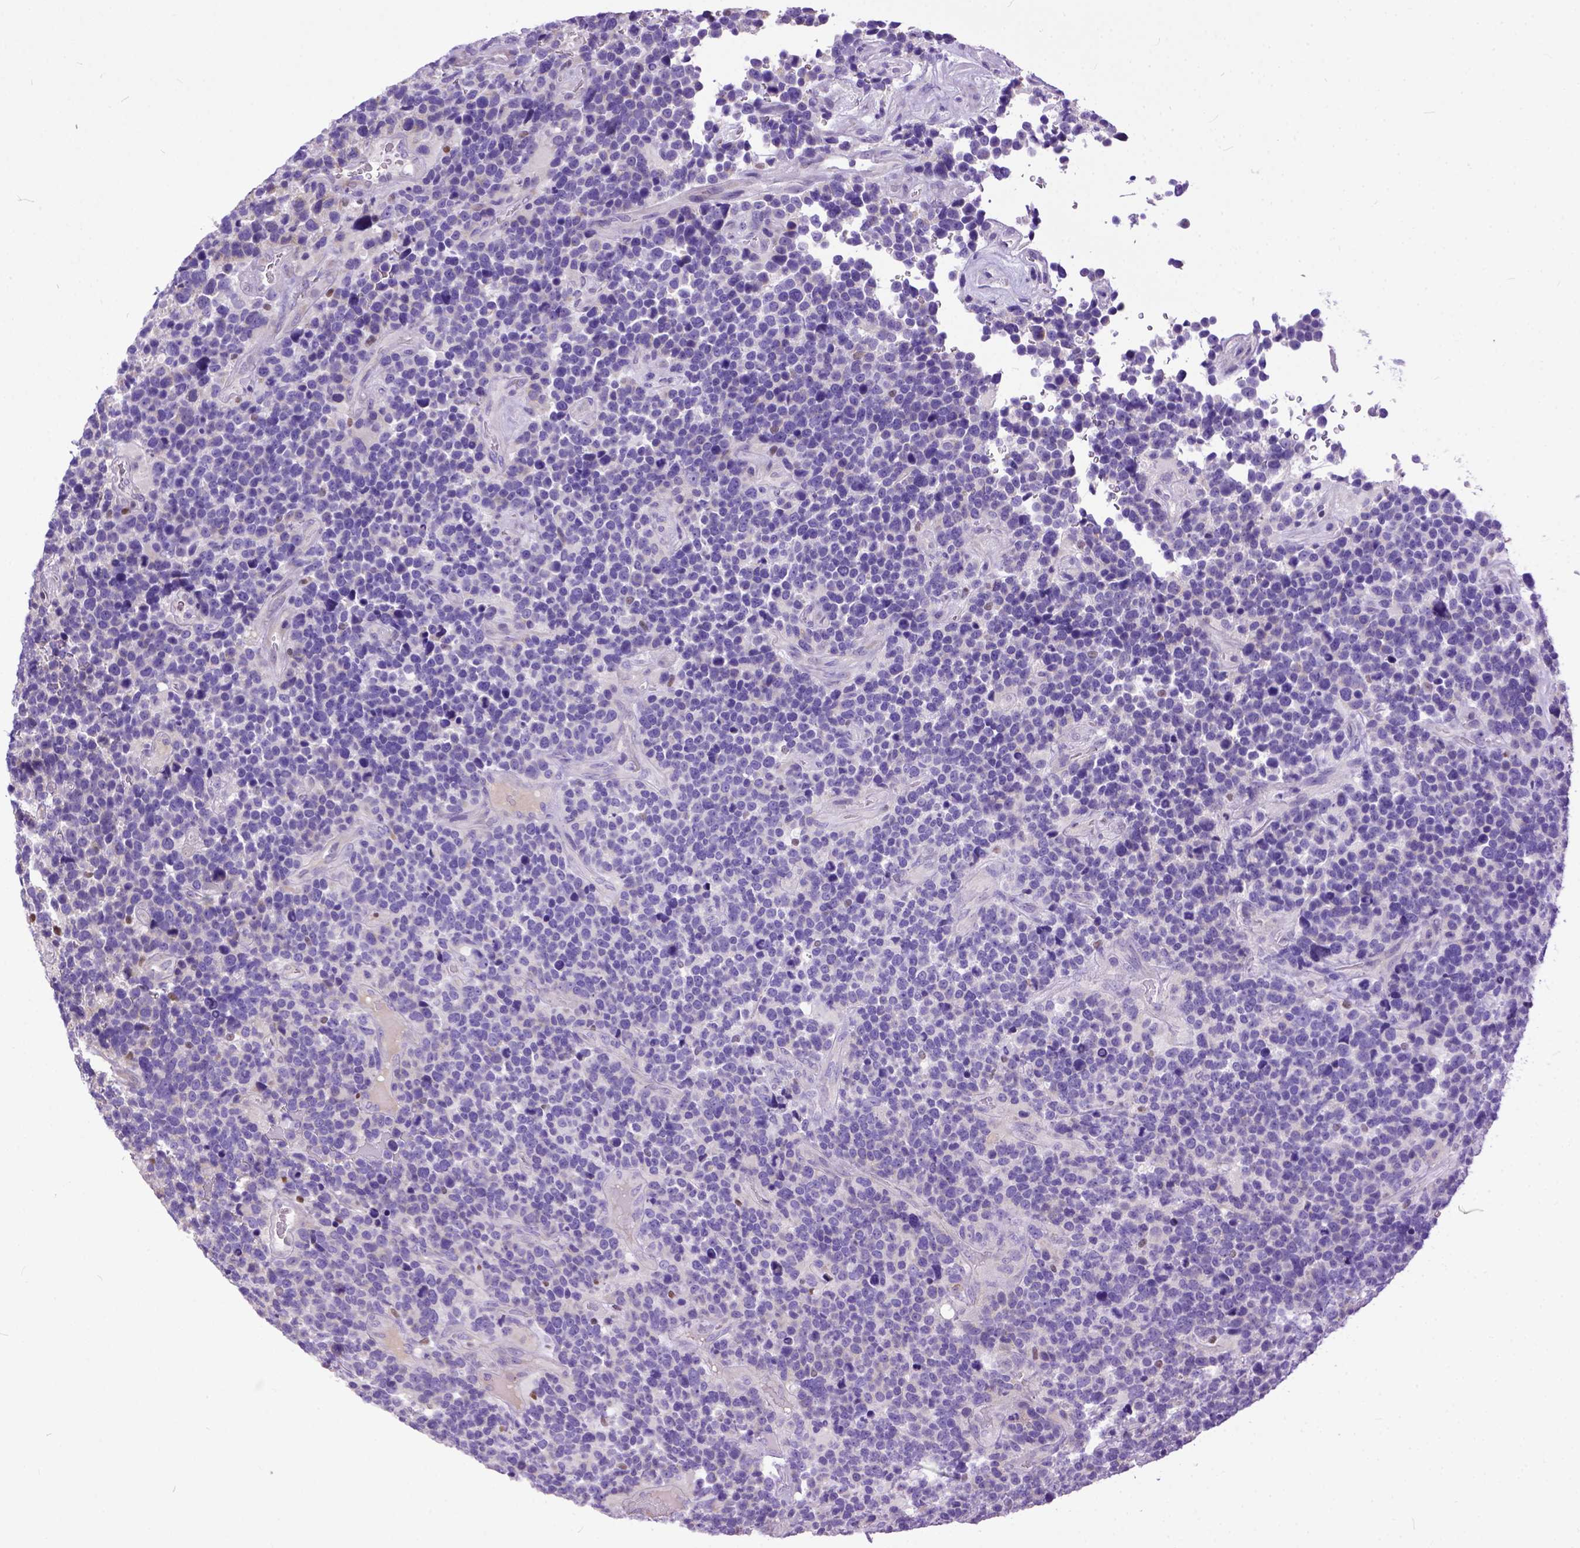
{"staining": {"intensity": "negative", "quantity": "none", "location": "none"}, "tissue": "glioma", "cell_type": "Tumor cells", "image_type": "cancer", "snomed": [{"axis": "morphology", "description": "Glioma, malignant, High grade"}, {"axis": "topography", "description": "Brain"}], "caption": "Immunohistochemistry of malignant high-grade glioma displays no positivity in tumor cells.", "gene": "CRB1", "patient": {"sex": "male", "age": 33}}